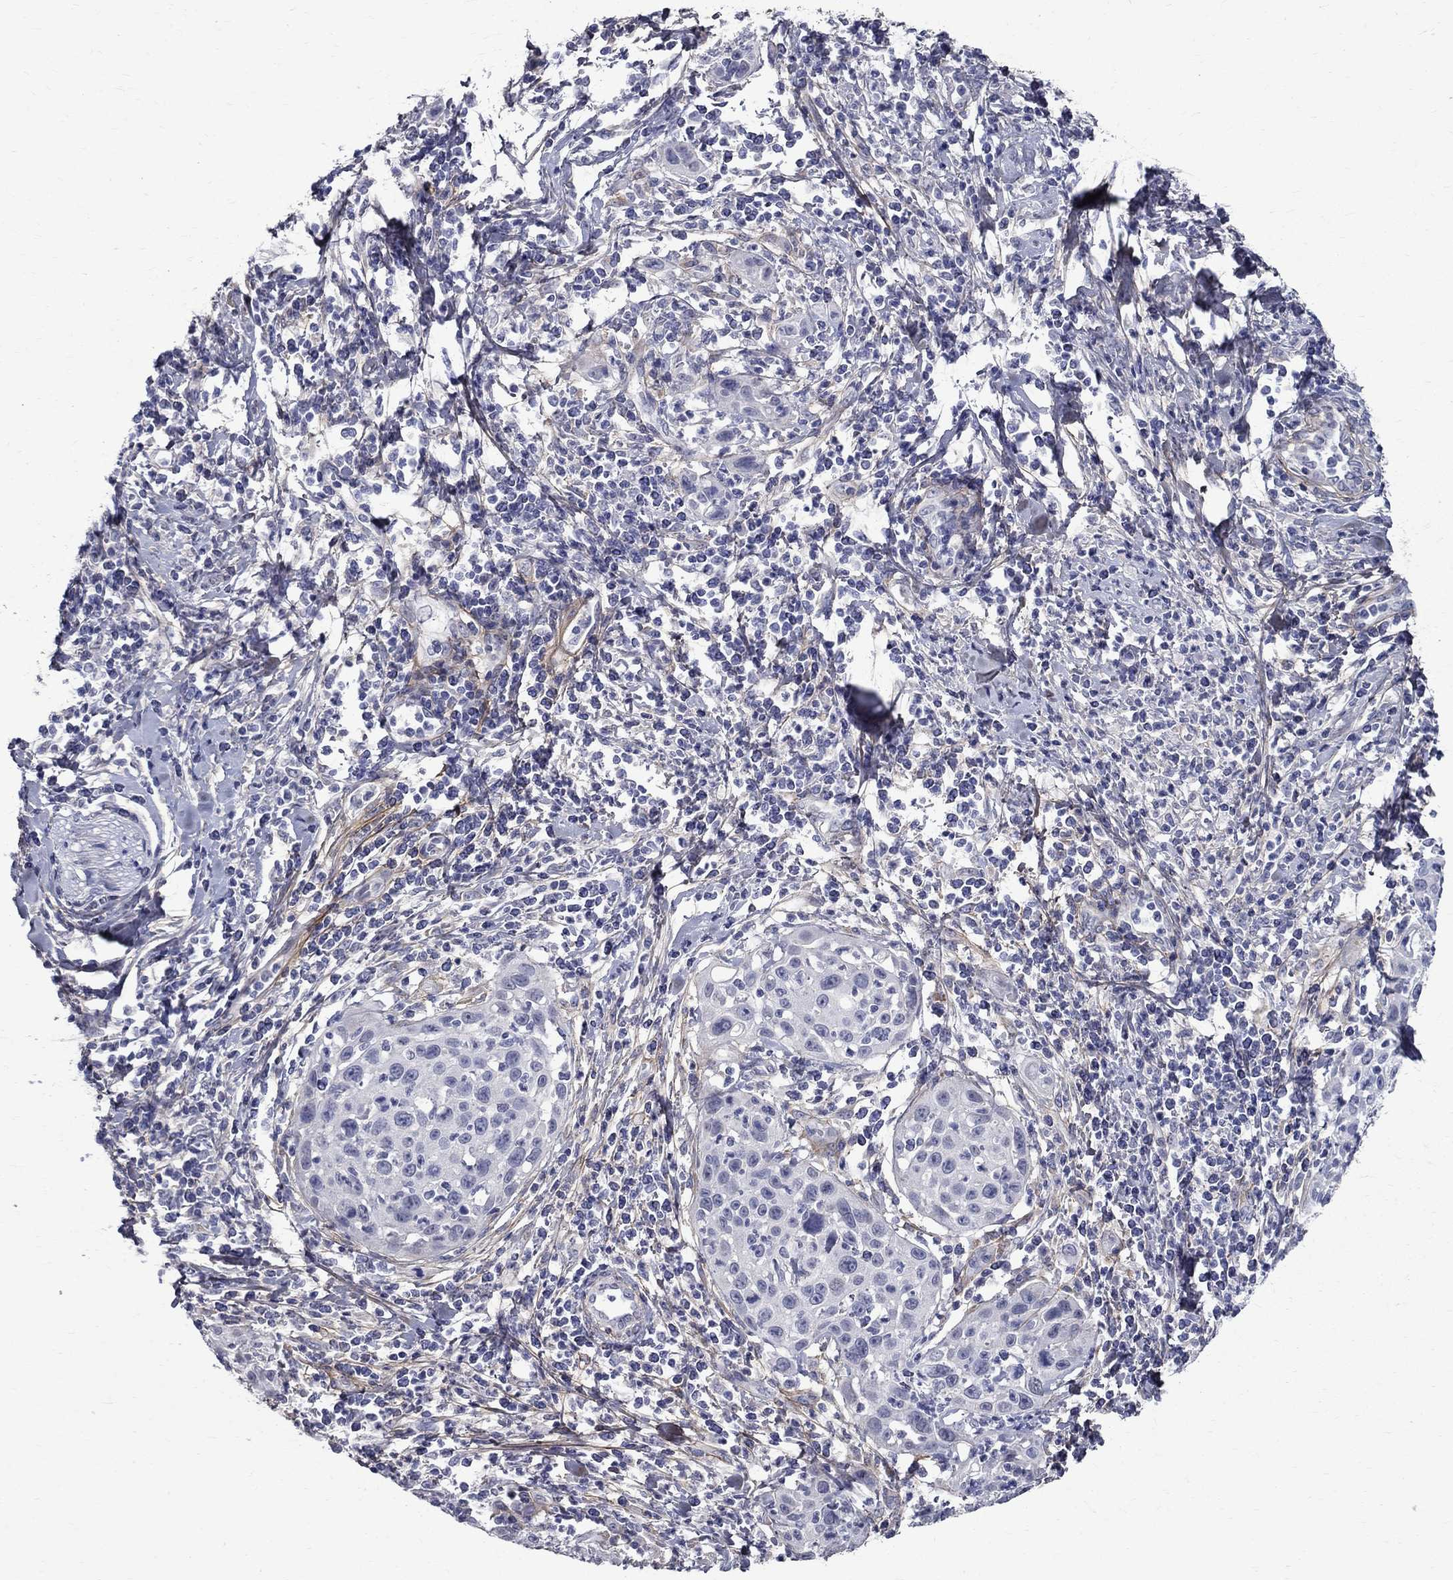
{"staining": {"intensity": "negative", "quantity": "none", "location": "none"}, "tissue": "cervical cancer", "cell_type": "Tumor cells", "image_type": "cancer", "snomed": [{"axis": "morphology", "description": "Squamous cell carcinoma, NOS"}, {"axis": "topography", "description": "Cervix"}], "caption": "Tumor cells are negative for brown protein staining in cervical squamous cell carcinoma.", "gene": "ANXA10", "patient": {"sex": "female", "age": 26}}